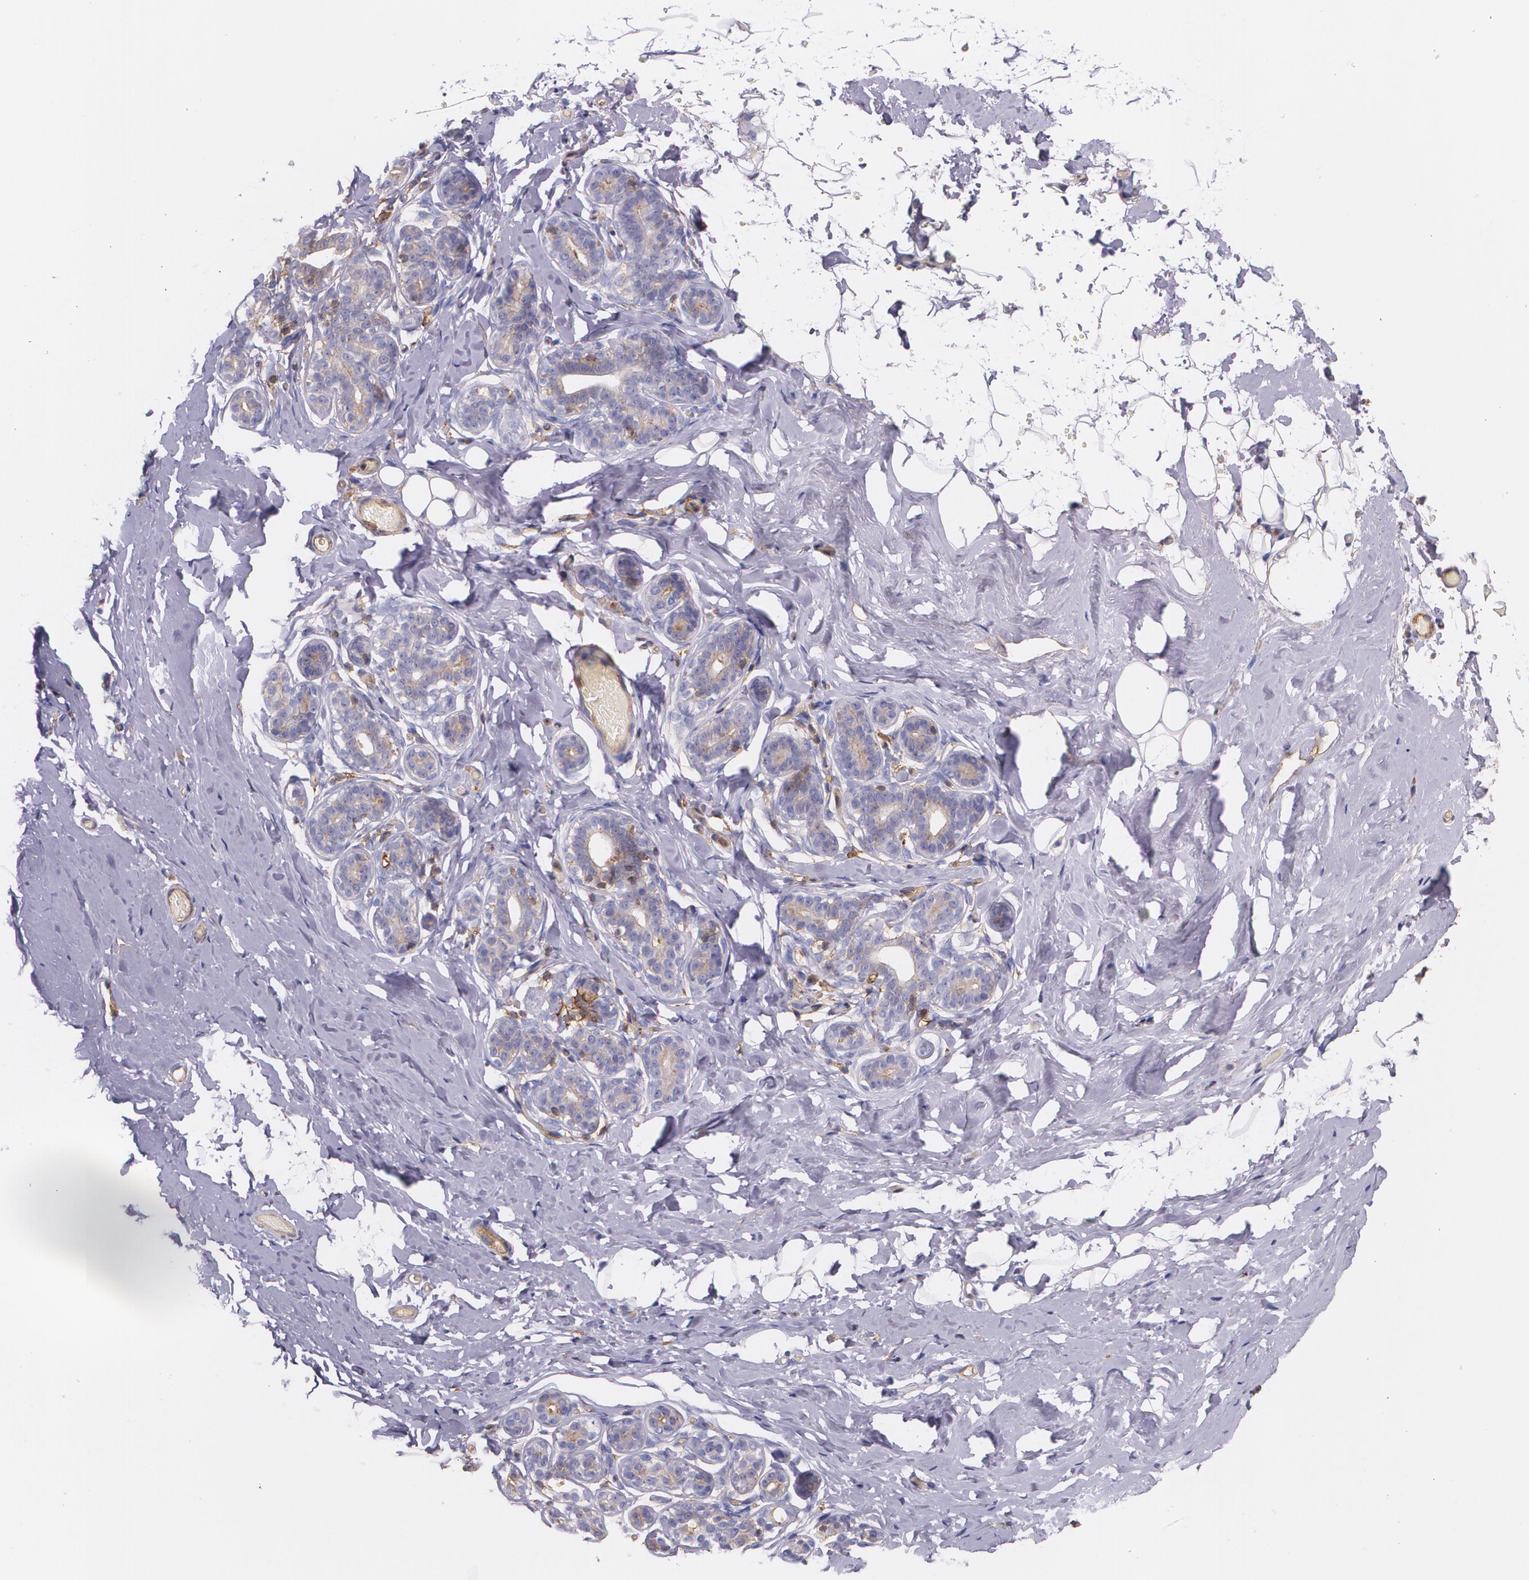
{"staining": {"intensity": "negative", "quantity": "none", "location": "none"}, "tissue": "breast", "cell_type": "Adipocytes", "image_type": "normal", "snomed": [{"axis": "morphology", "description": "Normal tissue, NOS"}, {"axis": "topography", "description": "Breast"}, {"axis": "topography", "description": "Soft tissue"}], "caption": "Normal breast was stained to show a protein in brown. There is no significant expression in adipocytes. (Stains: DAB (3,3'-diaminobenzidine) IHC with hematoxylin counter stain, Microscopy: brightfield microscopy at high magnification).", "gene": "B2M", "patient": {"sex": "female", "age": 75}}